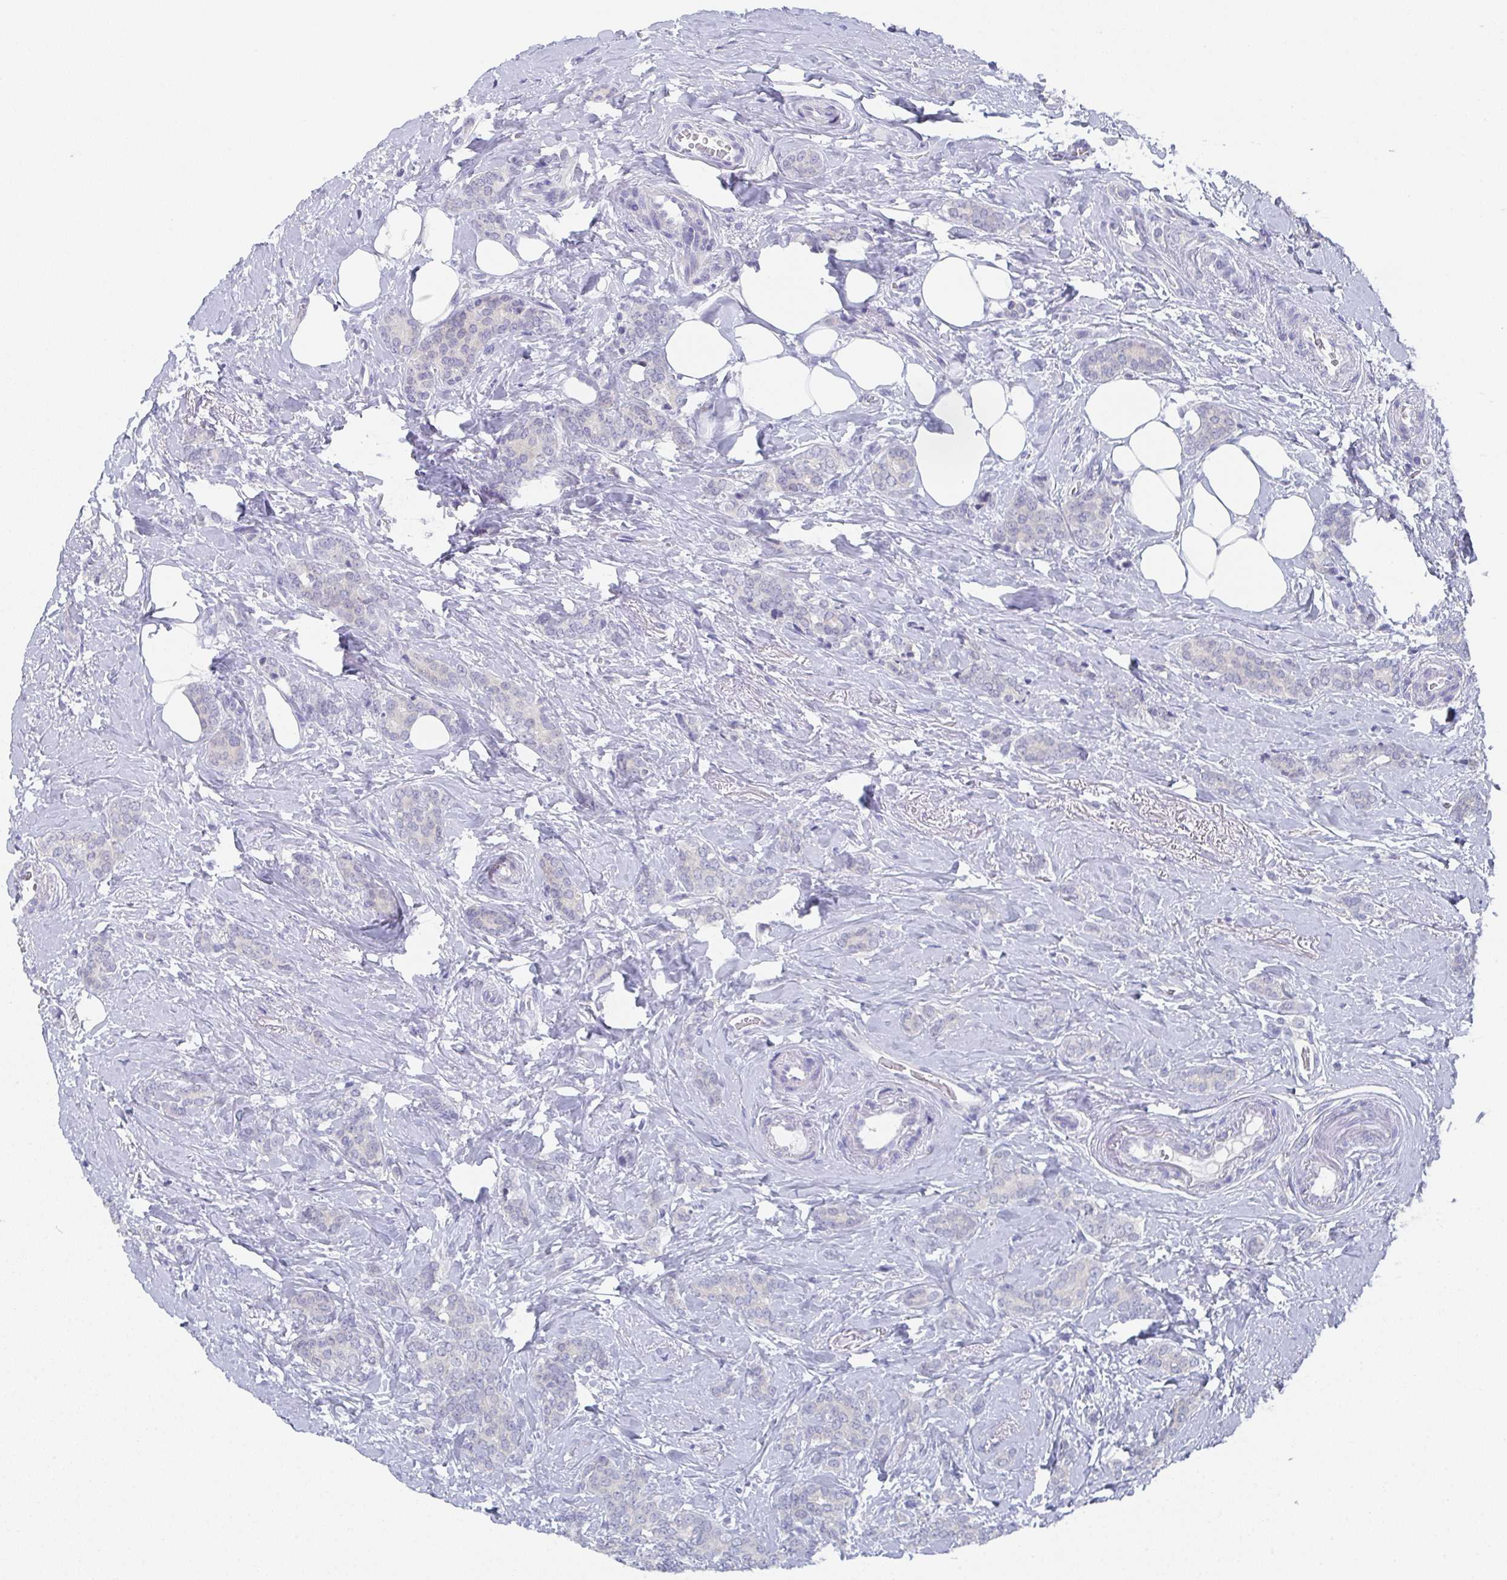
{"staining": {"intensity": "negative", "quantity": "none", "location": "none"}, "tissue": "breast cancer", "cell_type": "Tumor cells", "image_type": "cancer", "snomed": [{"axis": "morphology", "description": "Normal tissue, NOS"}, {"axis": "morphology", "description": "Duct carcinoma"}, {"axis": "topography", "description": "Breast"}], "caption": "DAB immunohistochemical staining of human breast cancer (infiltrating ductal carcinoma) shows no significant expression in tumor cells.", "gene": "DYDC2", "patient": {"sex": "female", "age": 77}}